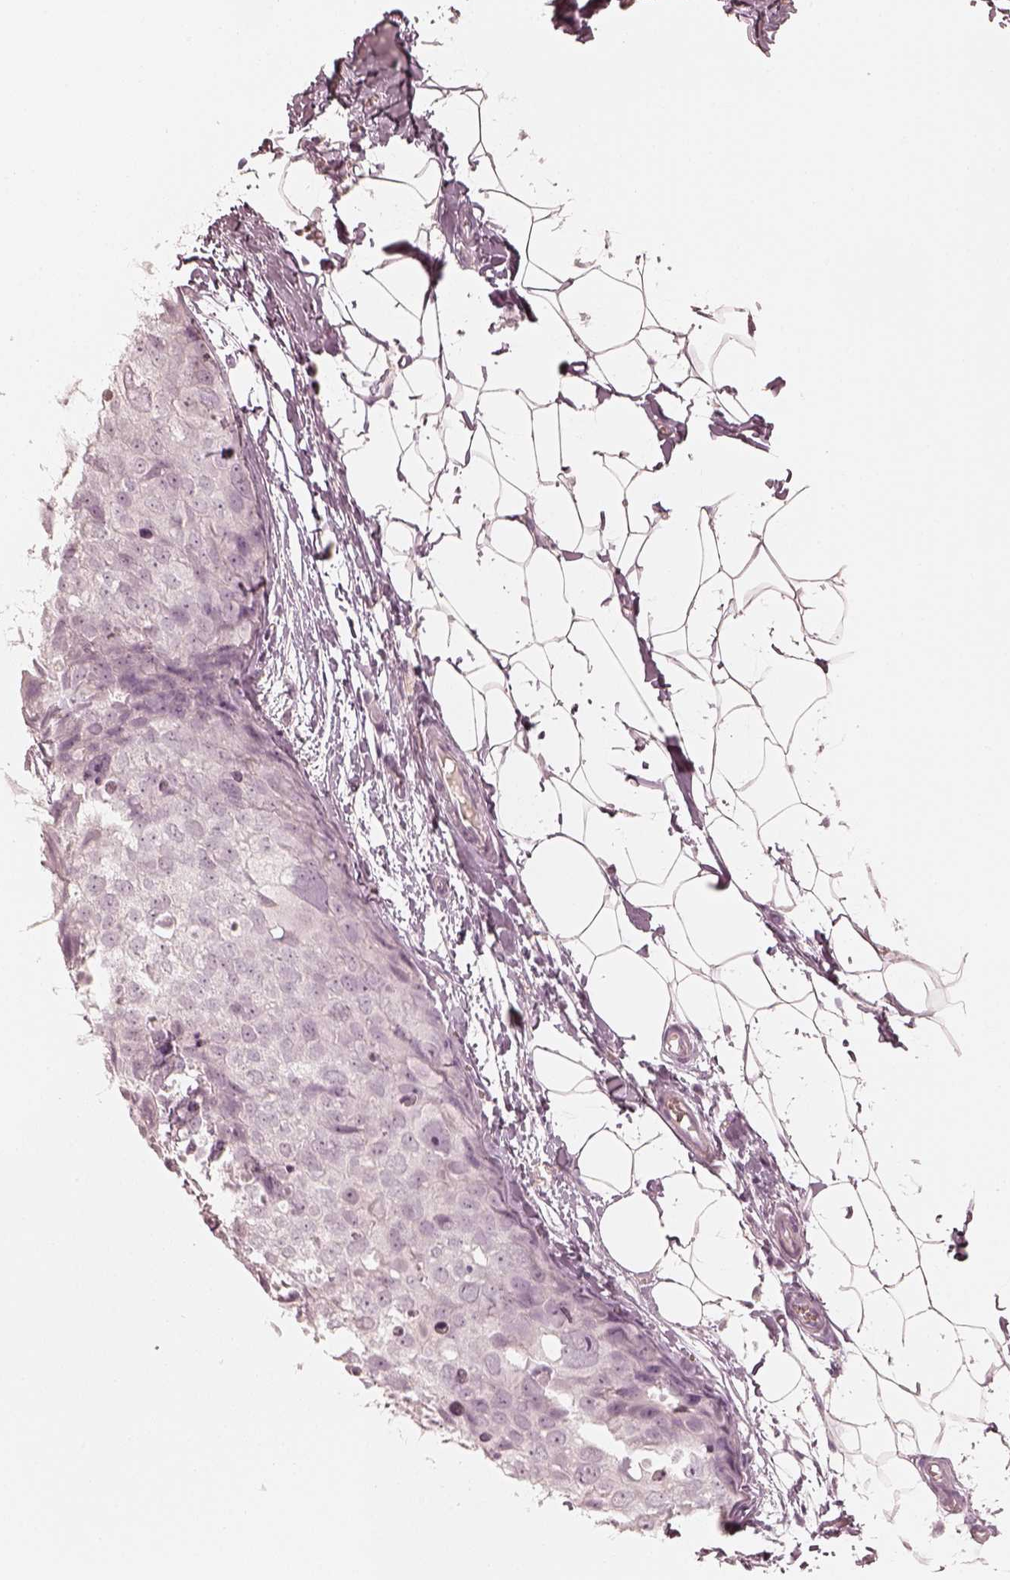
{"staining": {"intensity": "negative", "quantity": "none", "location": "none"}, "tissue": "breast cancer", "cell_type": "Tumor cells", "image_type": "cancer", "snomed": [{"axis": "morphology", "description": "Duct carcinoma"}, {"axis": "topography", "description": "Breast"}], "caption": "Tumor cells are negative for brown protein staining in breast cancer.", "gene": "KRT82", "patient": {"sex": "female", "age": 38}}